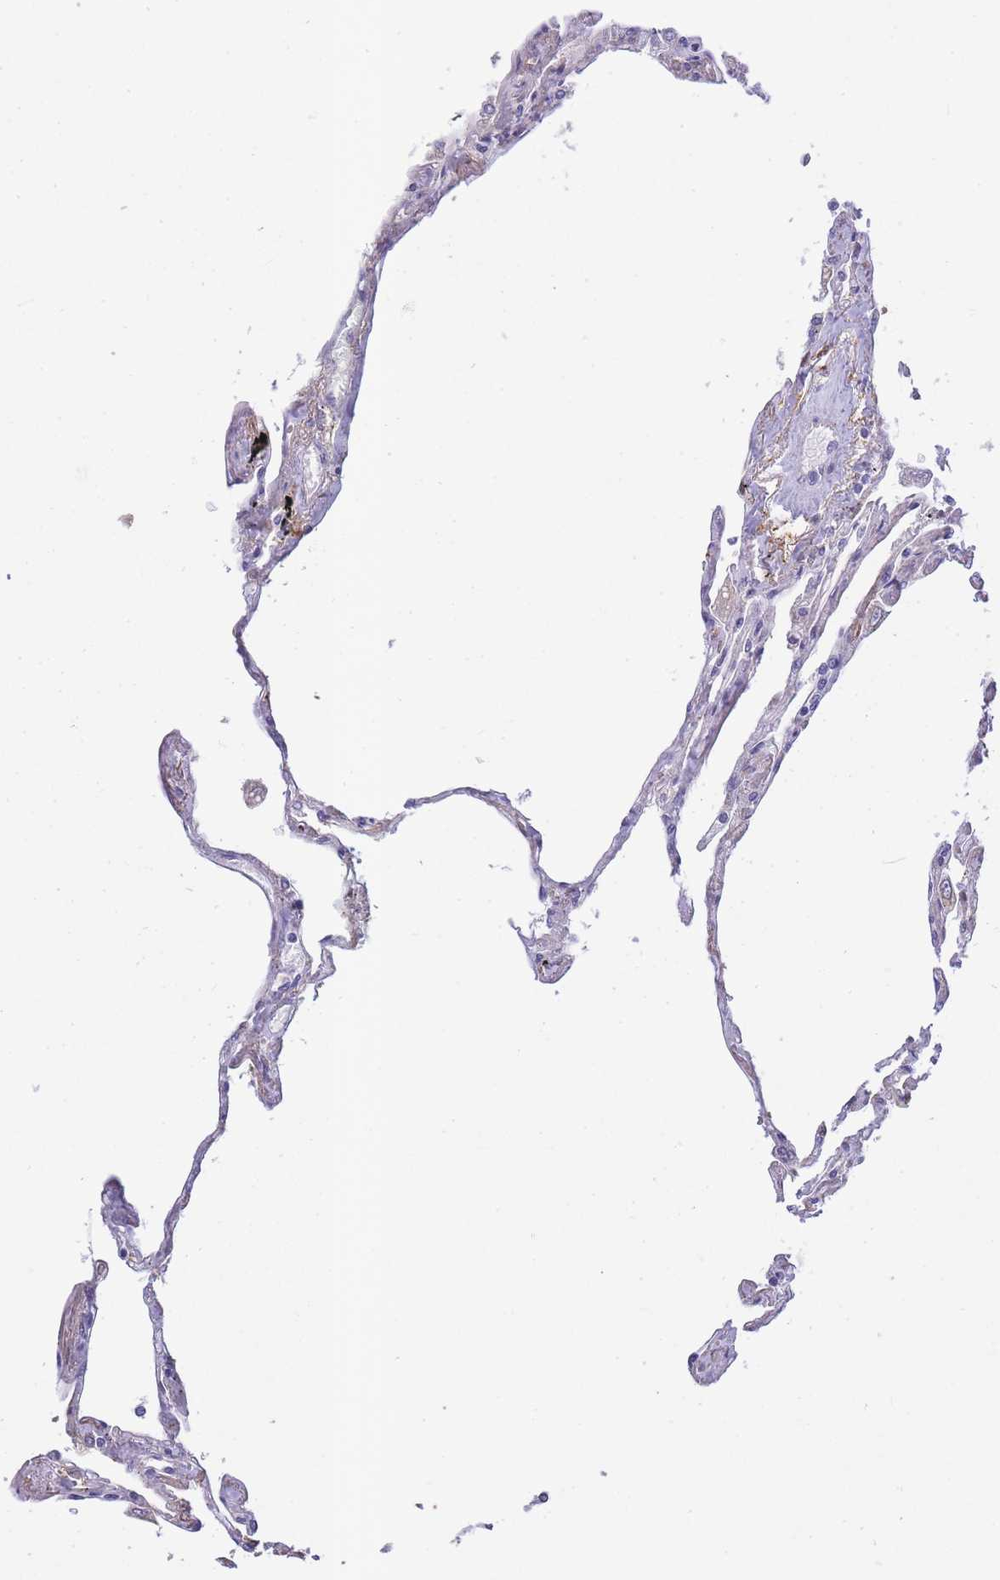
{"staining": {"intensity": "moderate", "quantity": "<25%", "location": "cytoplasmic/membranous"}, "tissue": "lung", "cell_type": "Alveolar cells", "image_type": "normal", "snomed": [{"axis": "morphology", "description": "Normal tissue, NOS"}, {"axis": "topography", "description": "Lung"}], "caption": "Immunohistochemistry (IHC) micrograph of unremarkable human lung stained for a protein (brown), which displays low levels of moderate cytoplasmic/membranous expression in approximately <25% of alveolar cells.", "gene": "ECPAS", "patient": {"sex": "female", "age": 67}}